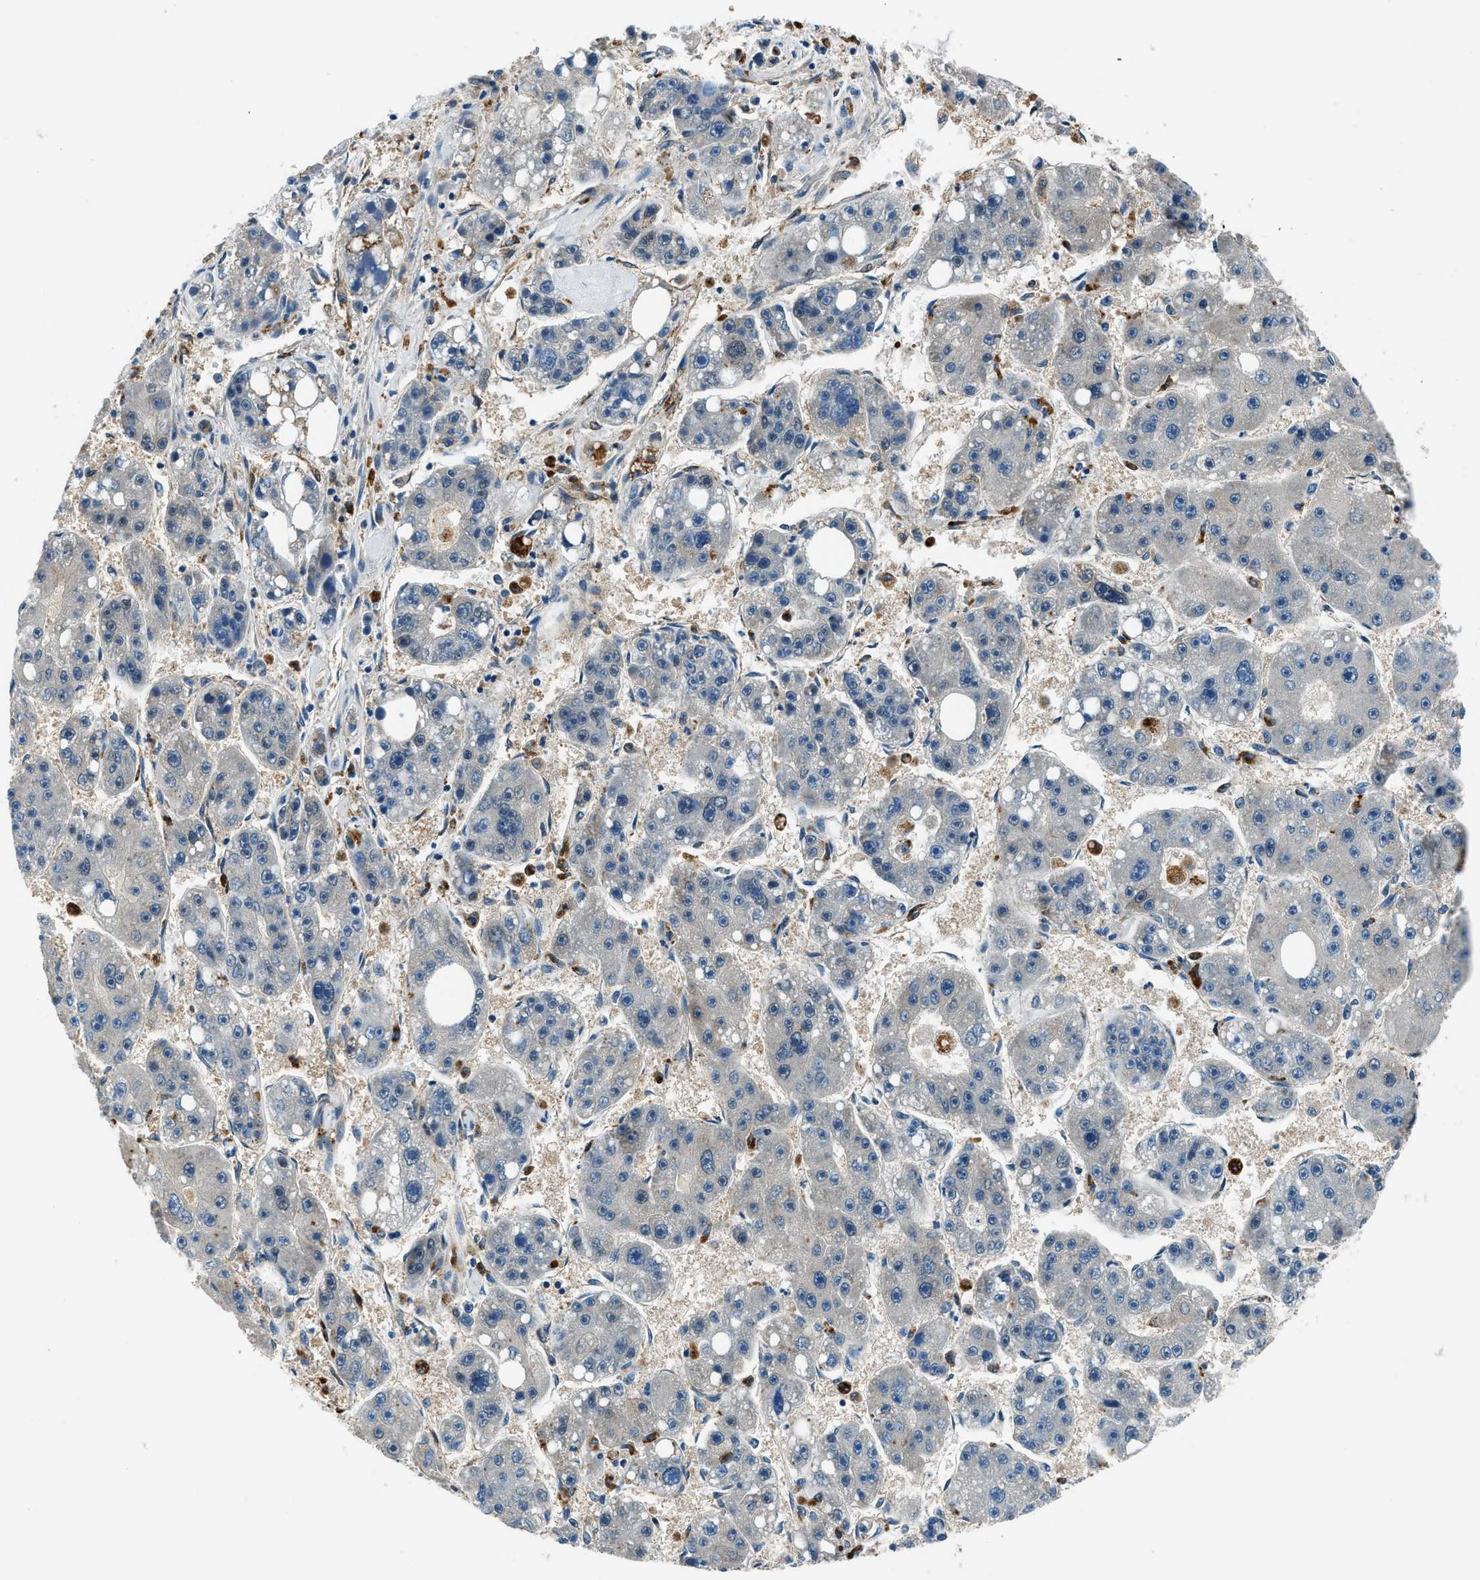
{"staining": {"intensity": "negative", "quantity": "none", "location": "none"}, "tissue": "liver cancer", "cell_type": "Tumor cells", "image_type": "cancer", "snomed": [{"axis": "morphology", "description": "Carcinoma, Hepatocellular, NOS"}, {"axis": "topography", "description": "Liver"}], "caption": "Liver cancer stained for a protein using IHC demonstrates no positivity tumor cells.", "gene": "SLC19A2", "patient": {"sex": "female", "age": 61}}